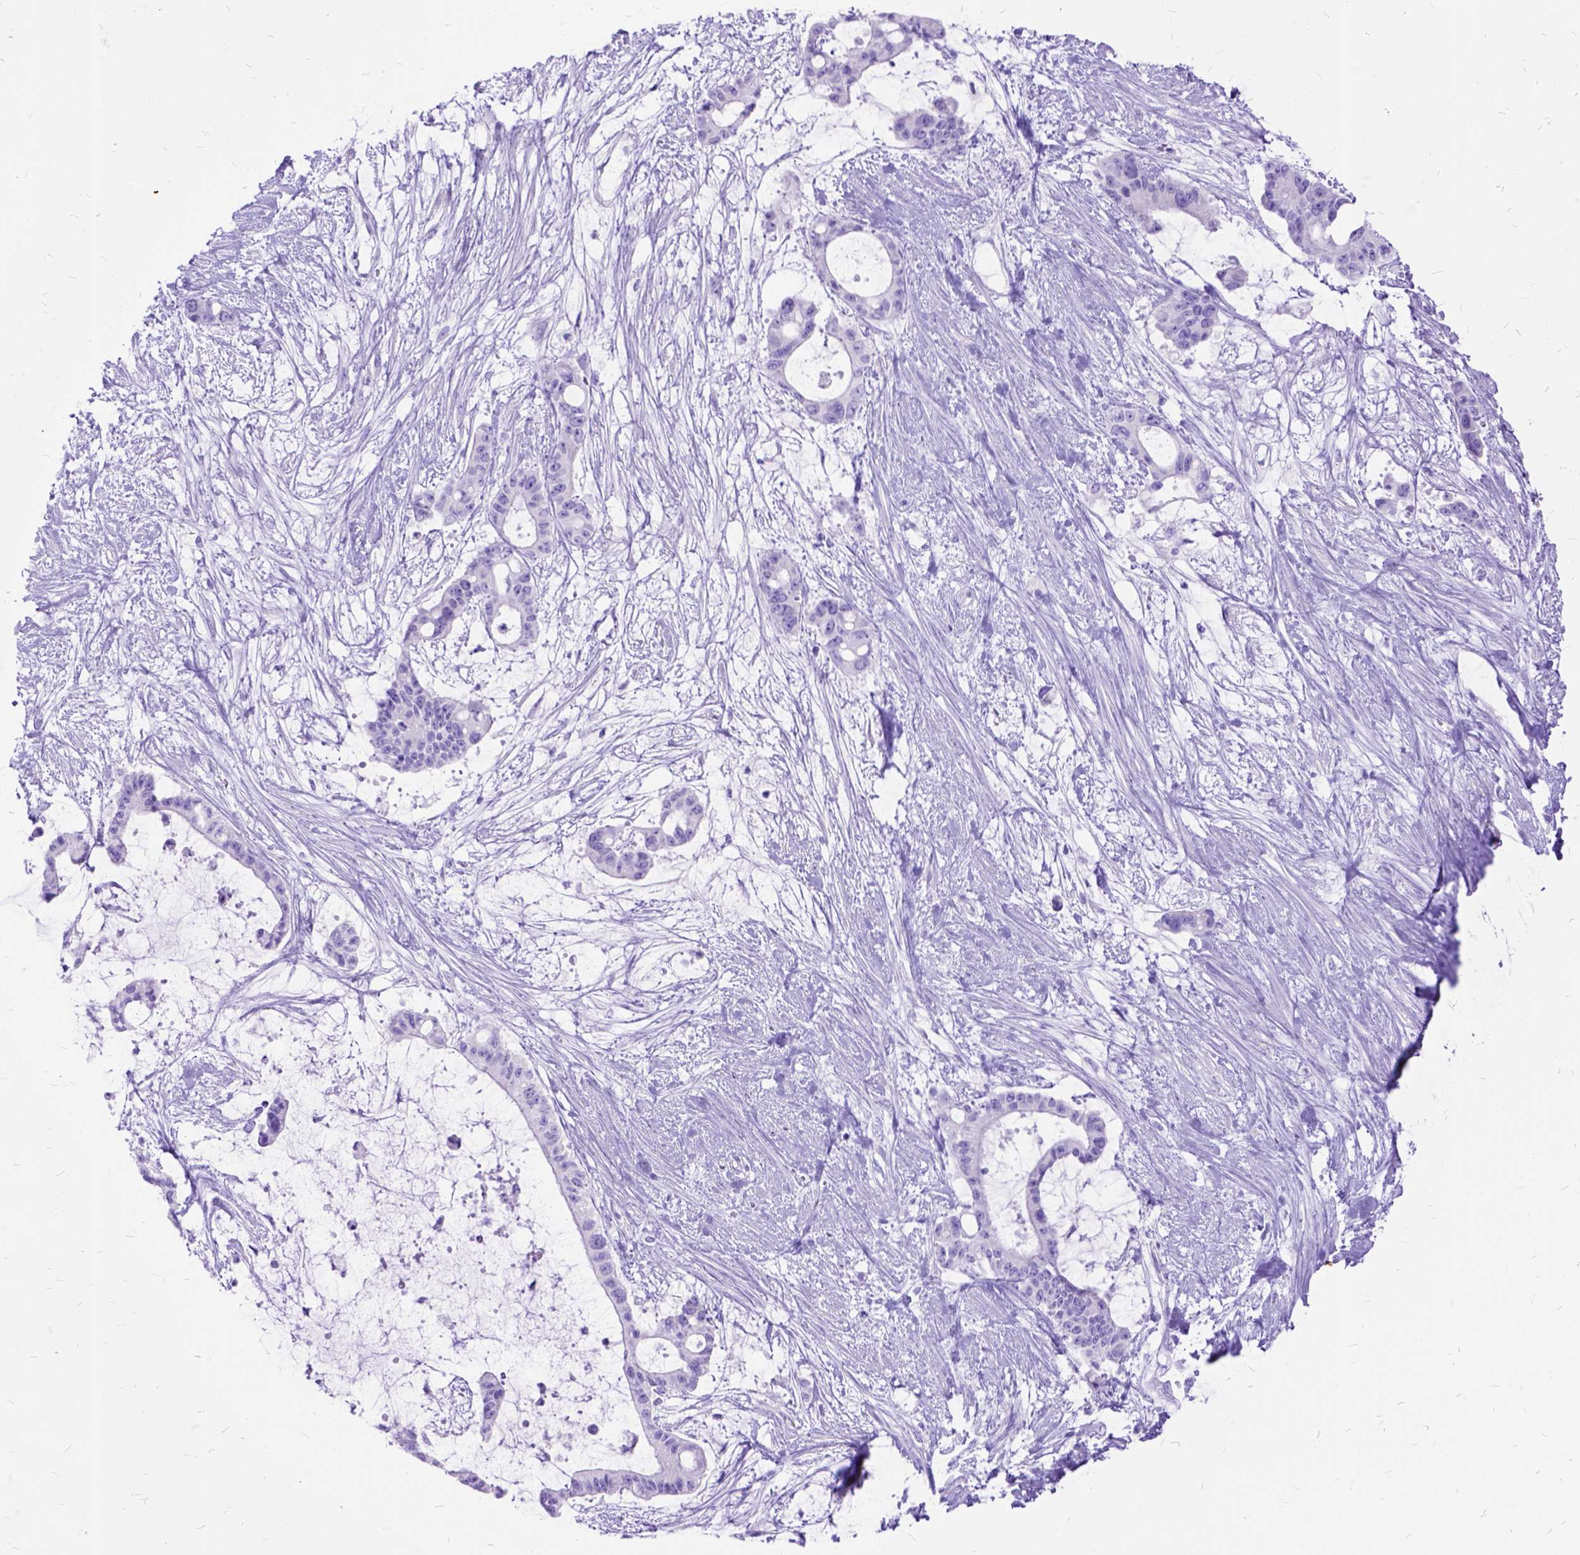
{"staining": {"intensity": "negative", "quantity": "none", "location": "none"}, "tissue": "liver cancer", "cell_type": "Tumor cells", "image_type": "cancer", "snomed": [{"axis": "morphology", "description": "Normal tissue, NOS"}, {"axis": "morphology", "description": "Cholangiocarcinoma"}, {"axis": "topography", "description": "Liver"}, {"axis": "topography", "description": "Peripheral nerve tissue"}], "caption": "The immunohistochemistry (IHC) image has no significant staining in tumor cells of liver cancer (cholangiocarcinoma) tissue.", "gene": "DNAH2", "patient": {"sex": "female", "age": 73}}